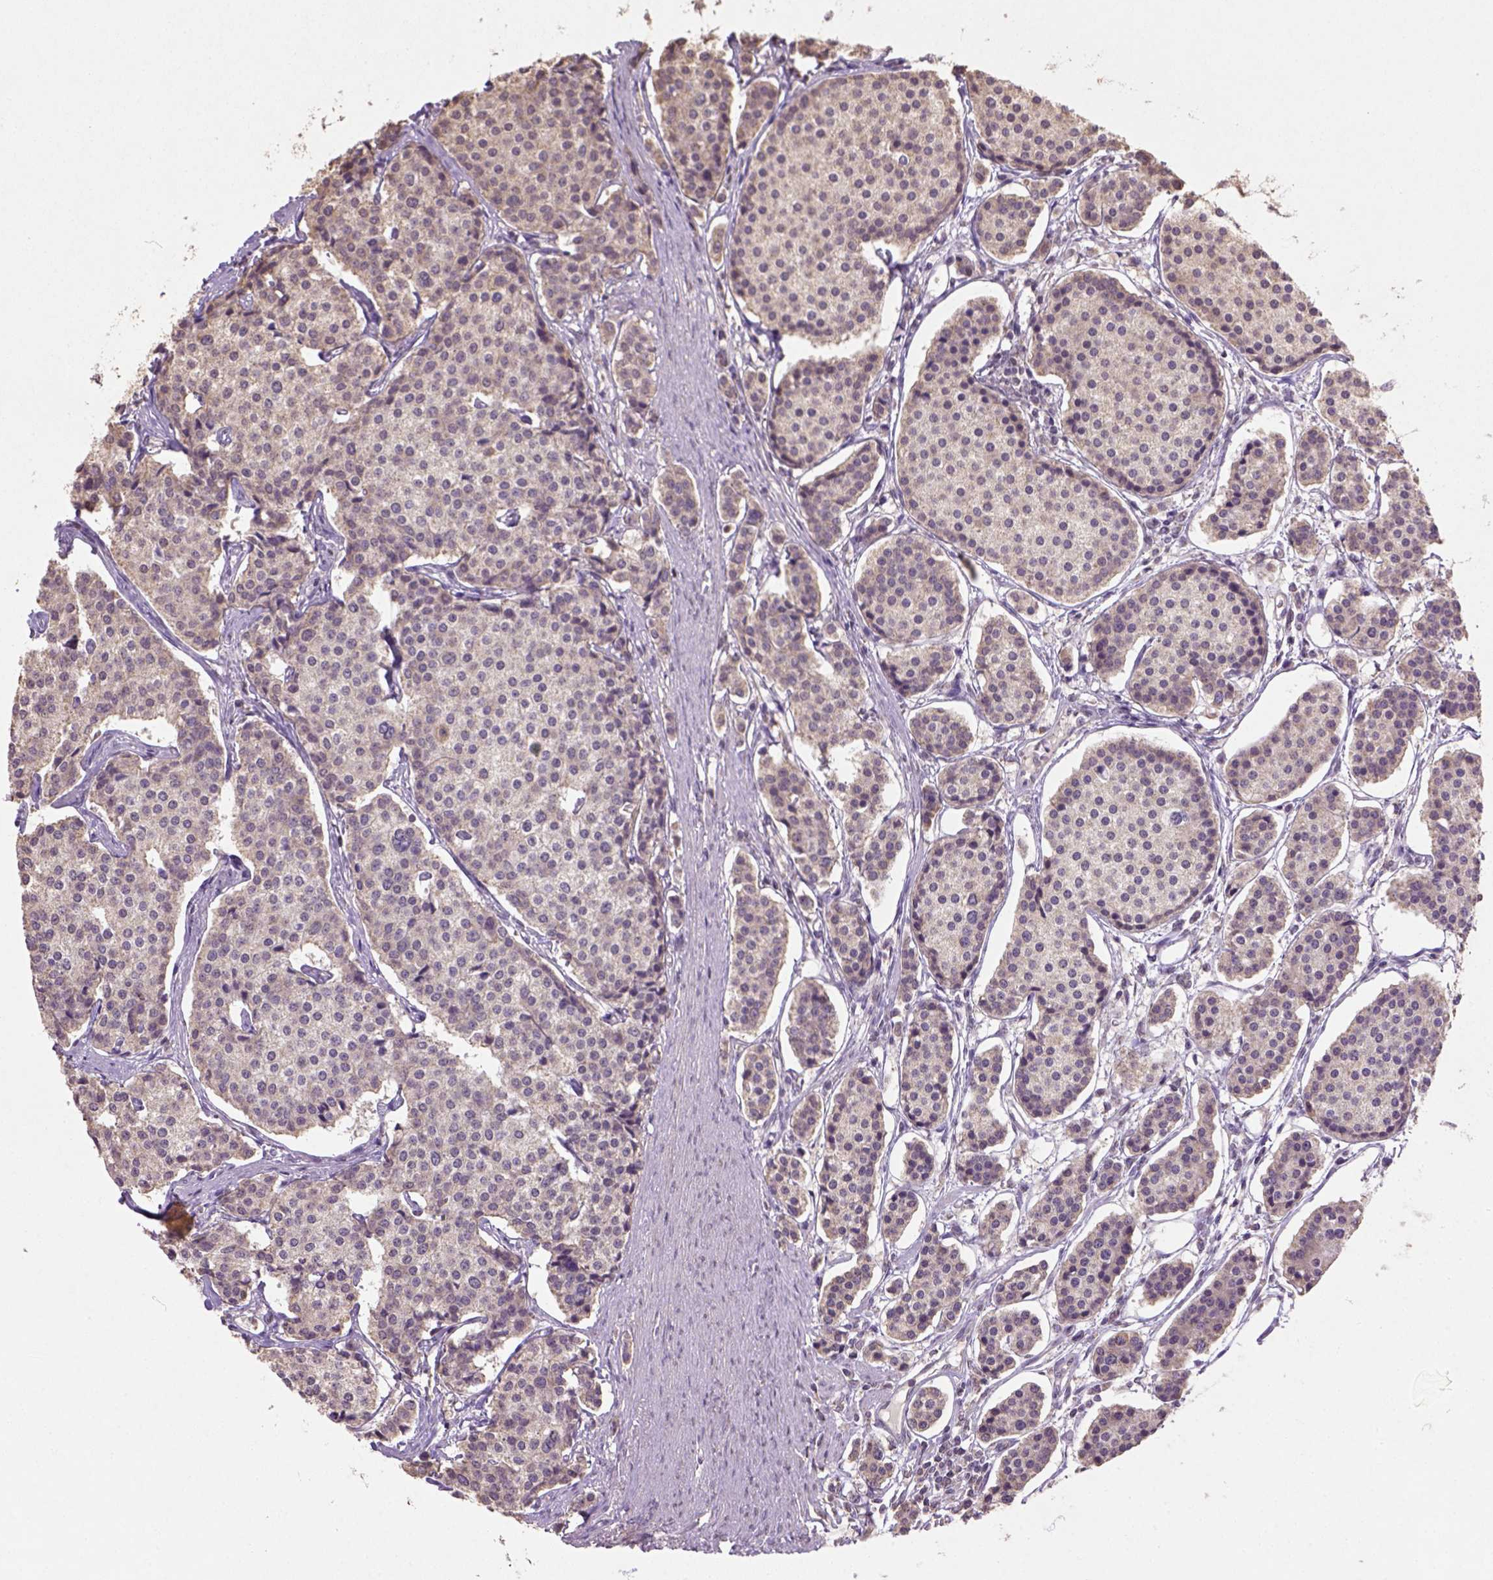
{"staining": {"intensity": "weak", "quantity": "<25%", "location": "cytoplasmic/membranous"}, "tissue": "carcinoid", "cell_type": "Tumor cells", "image_type": "cancer", "snomed": [{"axis": "morphology", "description": "Carcinoid, malignant, NOS"}, {"axis": "topography", "description": "Small intestine"}], "caption": "Tumor cells are negative for protein expression in human carcinoid. Nuclei are stained in blue.", "gene": "NUDT10", "patient": {"sex": "female", "age": 65}}